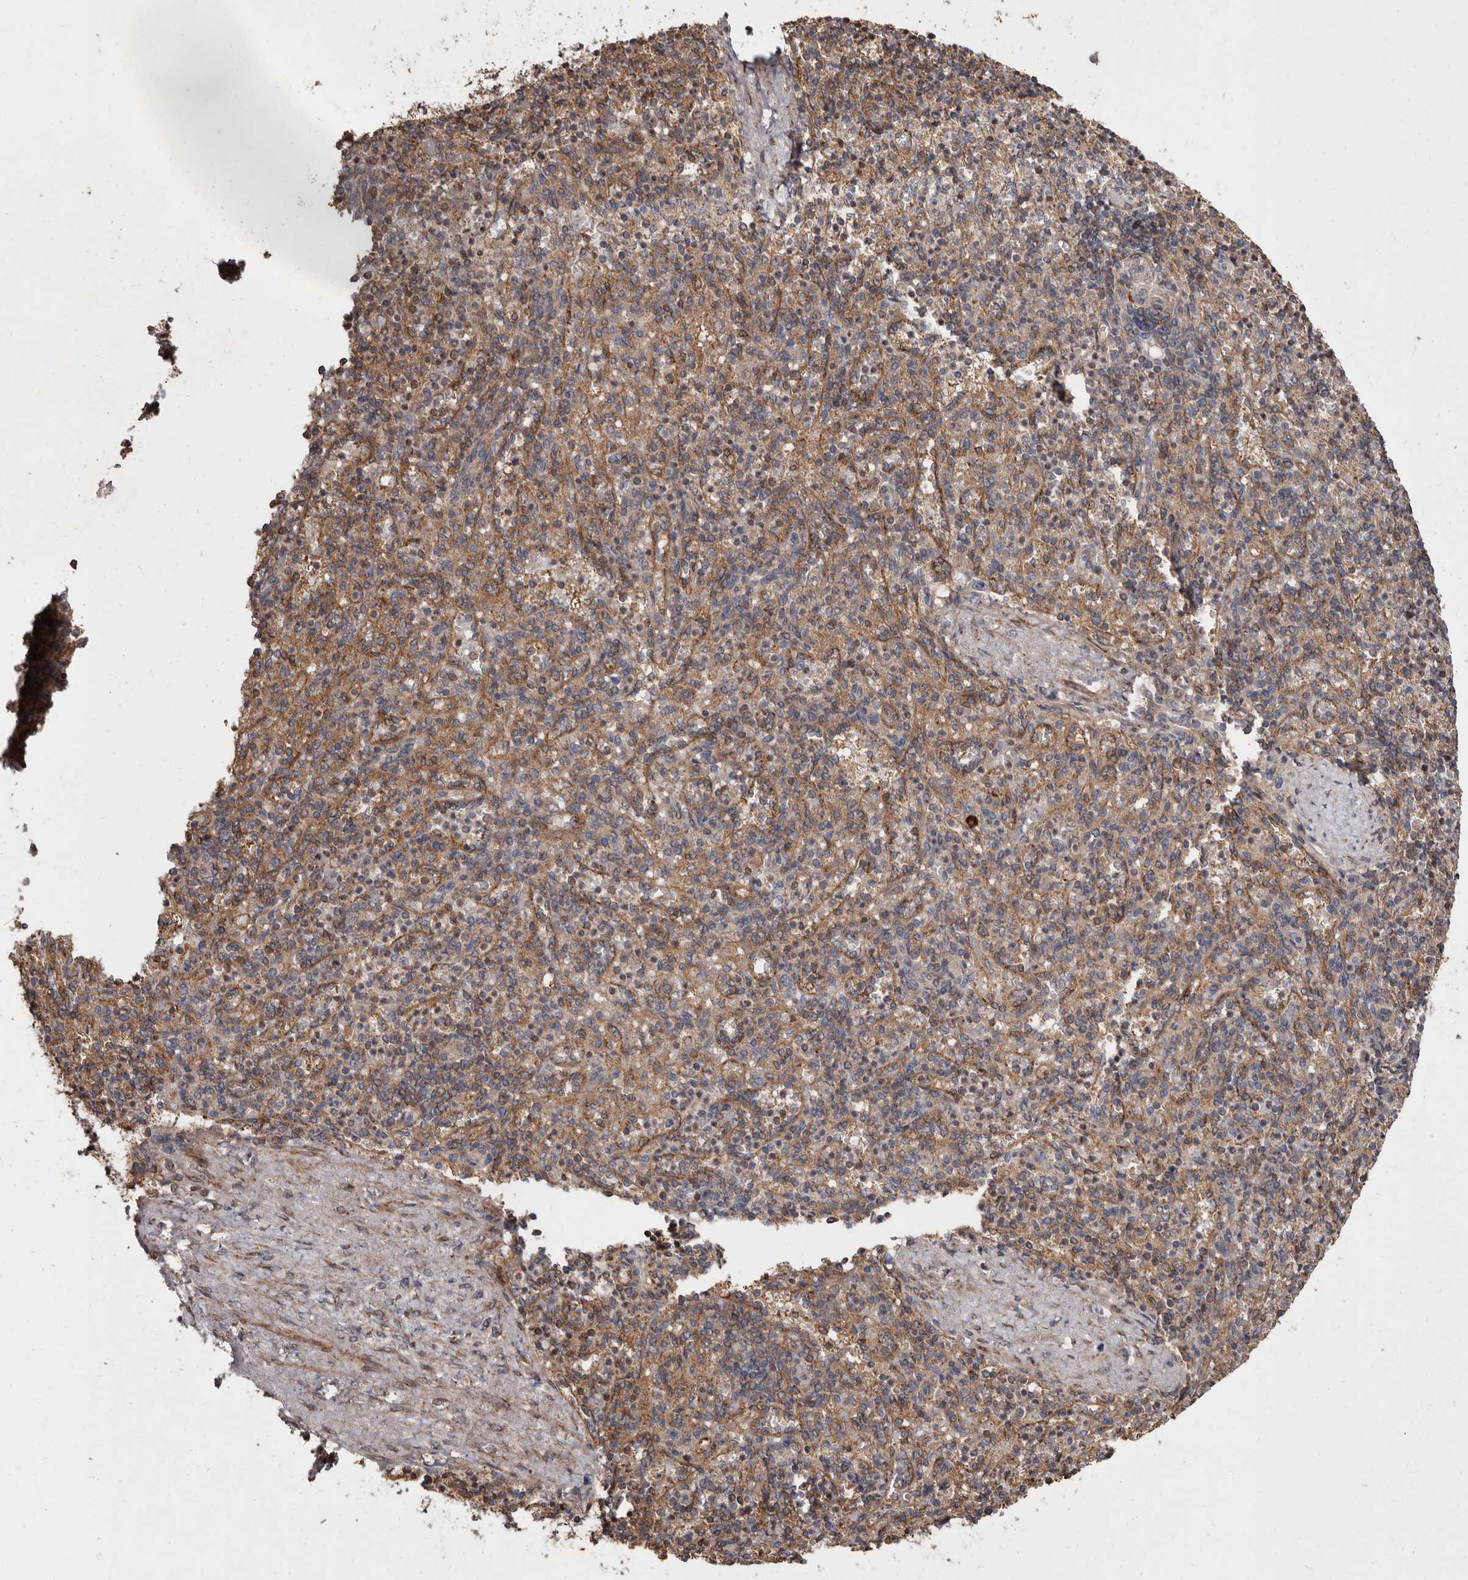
{"staining": {"intensity": "moderate", "quantity": ">75%", "location": "cytoplasmic/membranous"}, "tissue": "spleen", "cell_type": "Cells in red pulp", "image_type": "normal", "snomed": [{"axis": "morphology", "description": "Normal tissue, NOS"}, {"axis": "topography", "description": "Spleen"}], "caption": "This is a micrograph of immunohistochemistry (IHC) staining of normal spleen, which shows moderate staining in the cytoplasmic/membranous of cells in red pulp.", "gene": "FLAD1", "patient": {"sex": "female", "age": 74}}